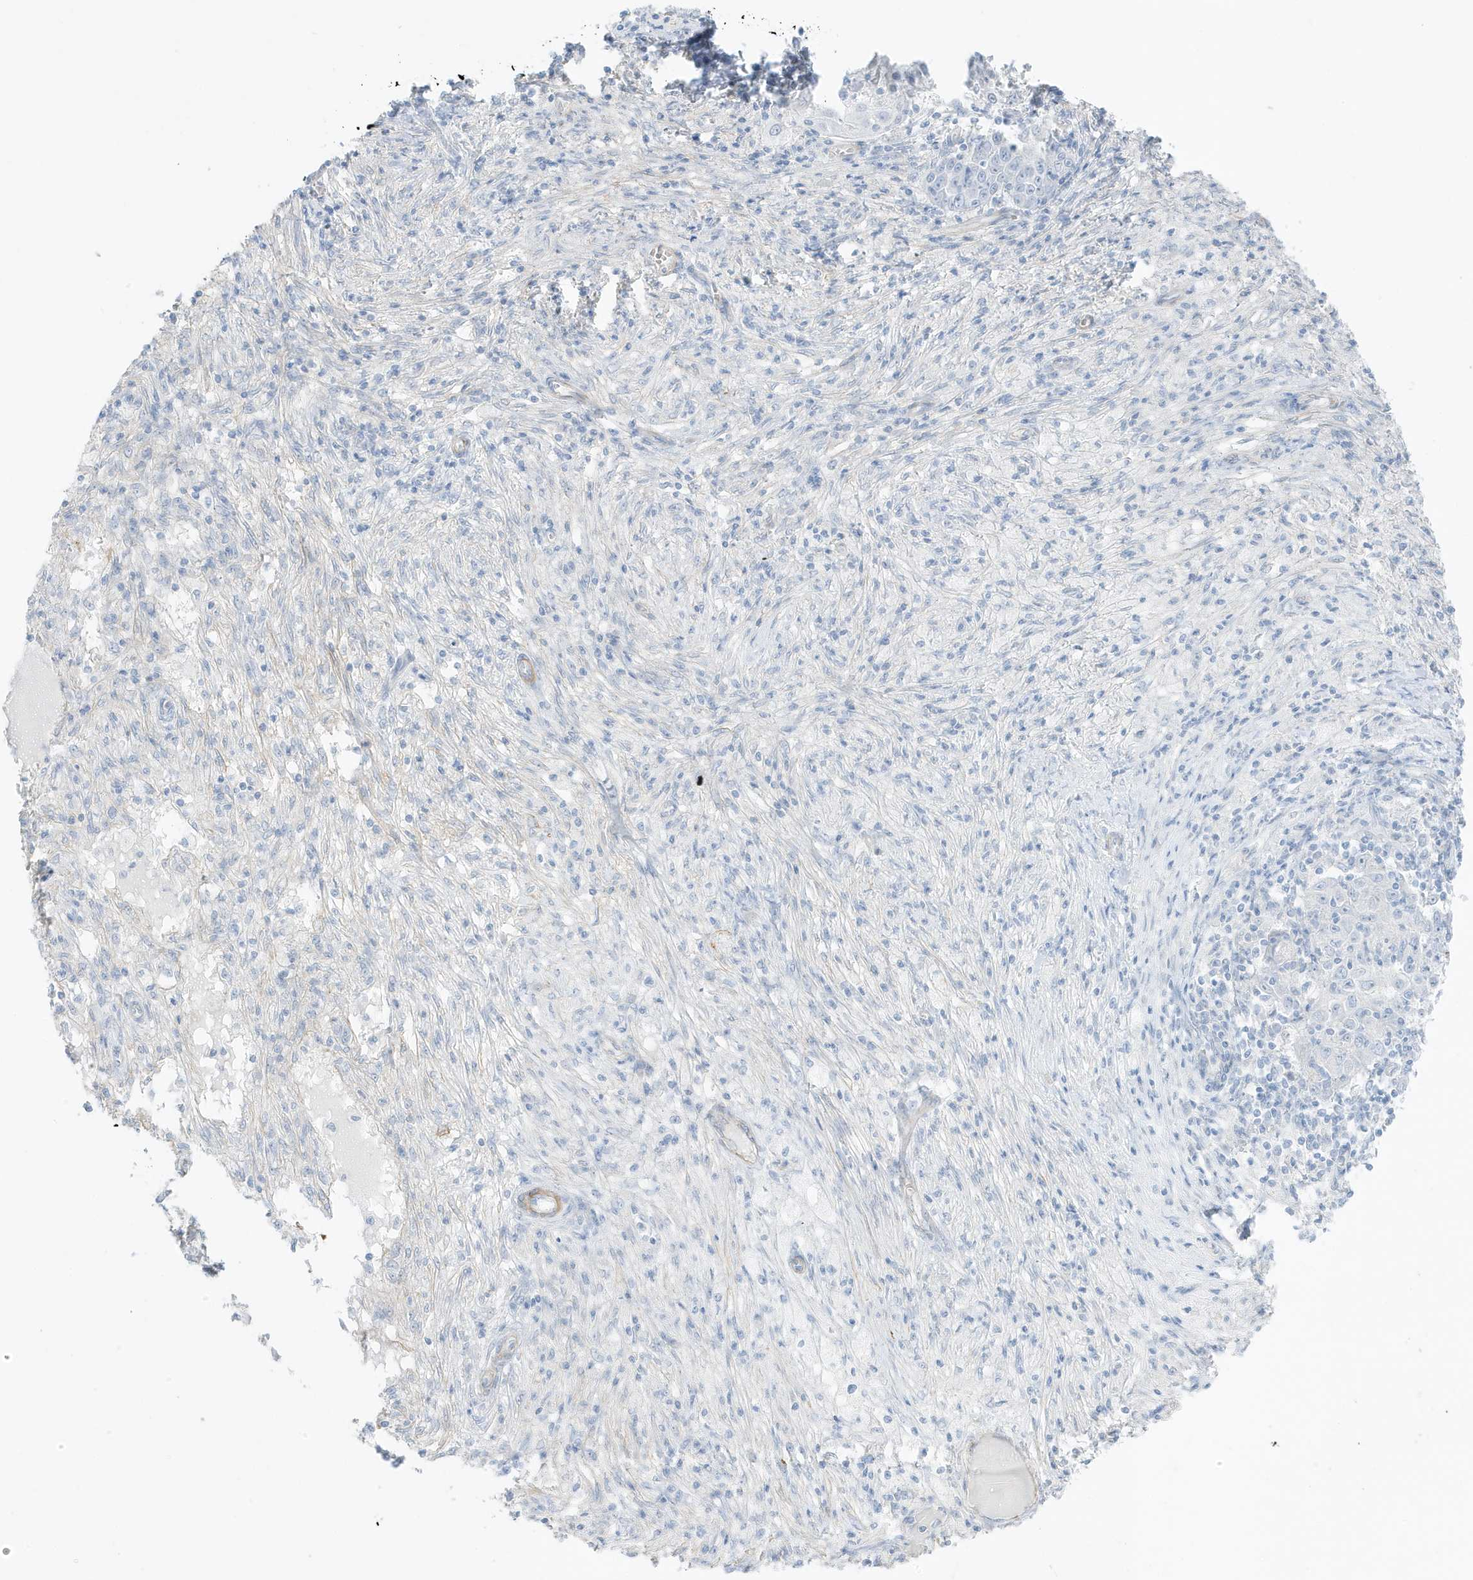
{"staining": {"intensity": "negative", "quantity": "none", "location": "none"}, "tissue": "ovarian cancer", "cell_type": "Tumor cells", "image_type": "cancer", "snomed": [{"axis": "morphology", "description": "Carcinoma, endometroid"}, {"axis": "topography", "description": "Ovary"}], "caption": "Immunohistochemical staining of endometroid carcinoma (ovarian) shows no significant positivity in tumor cells.", "gene": "SLC22A13", "patient": {"sex": "female", "age": 42}}